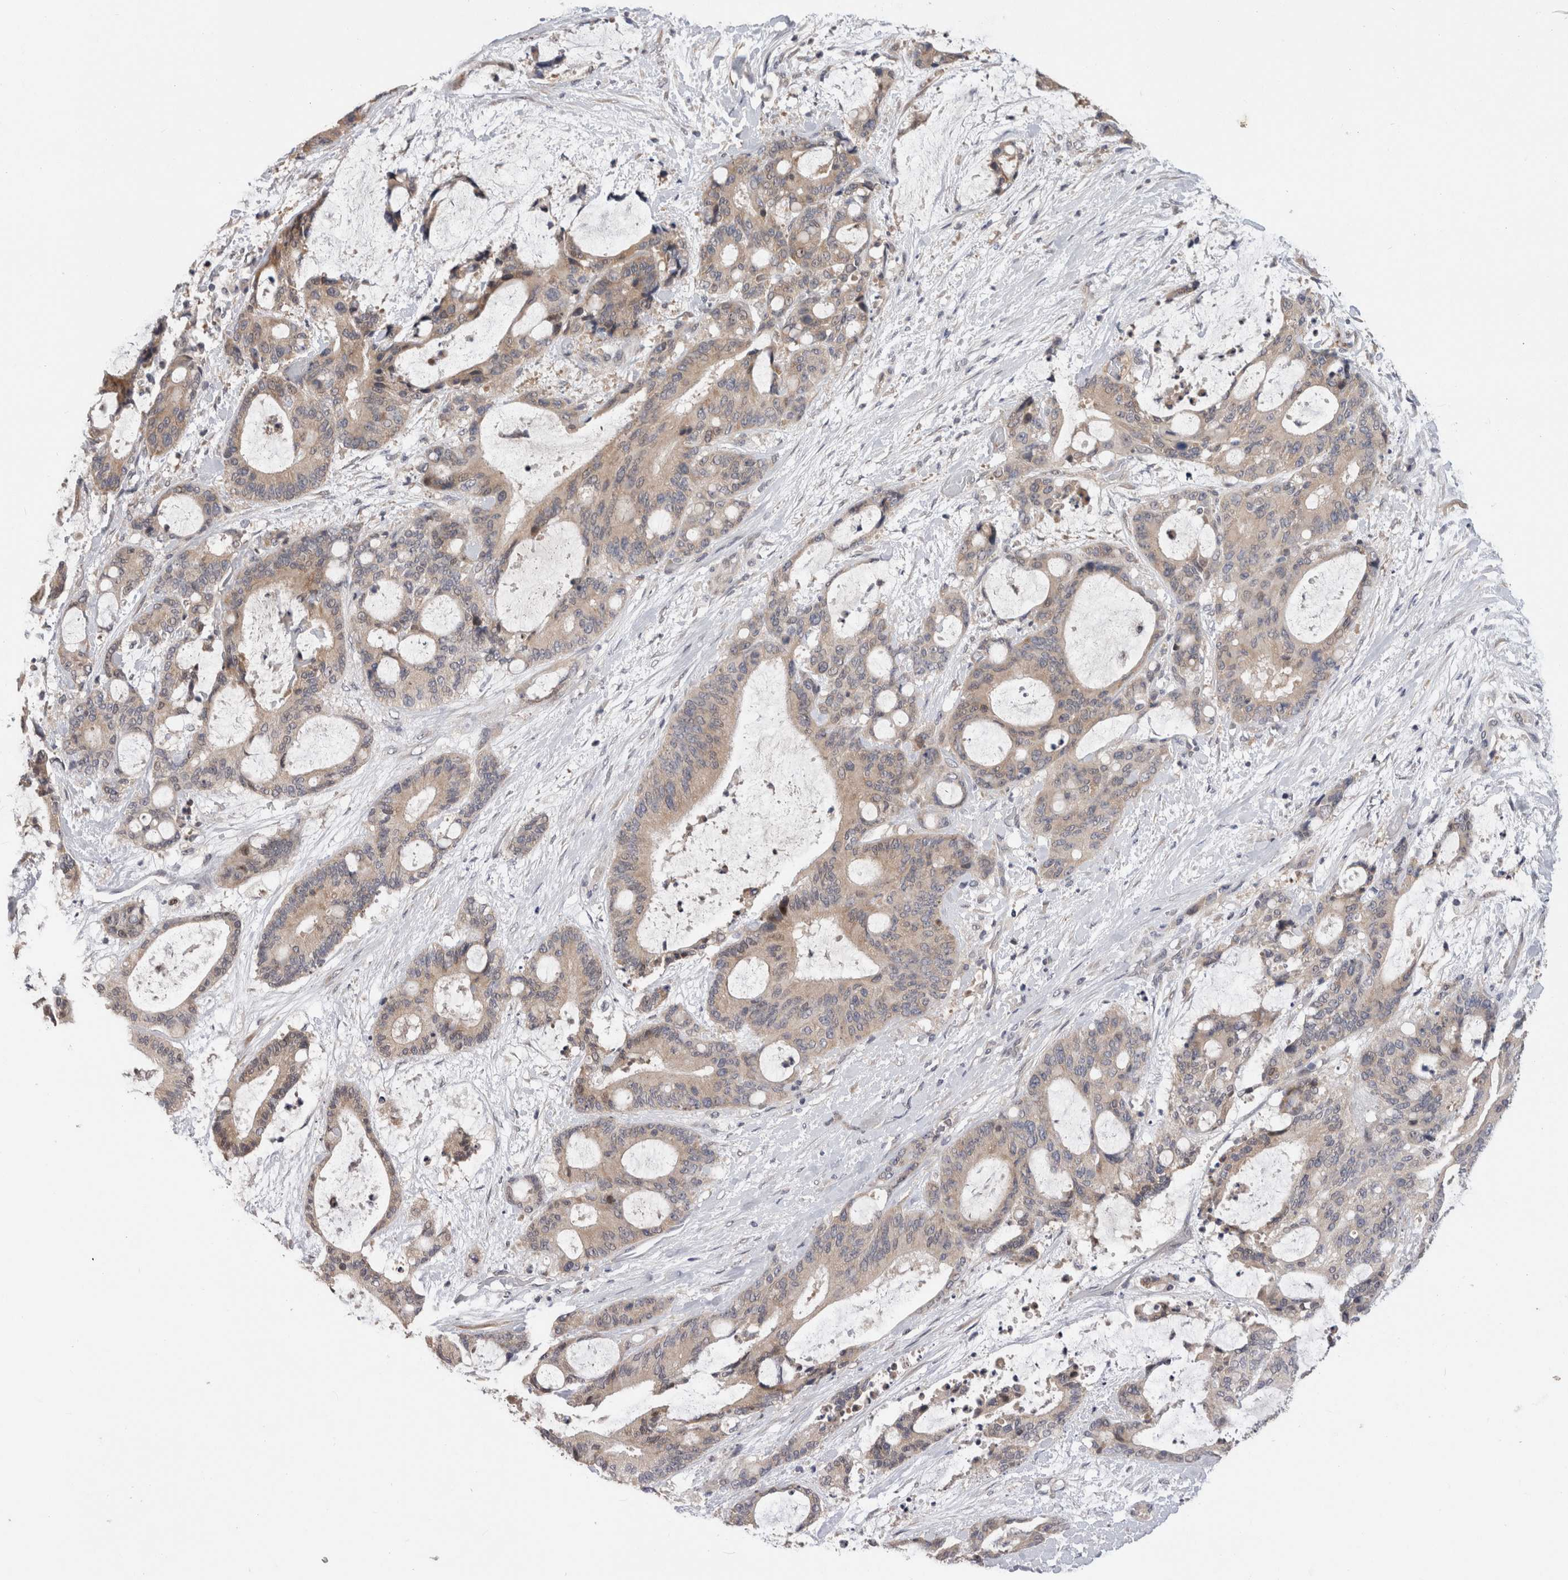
{"staining": {"intensity": "weak", "quantity": ">75%", "location": "cytoplasmic/membranous"}, "tissue": "liver cancer", "cell_type": "Tumor cells", "image_type": "cancer", "snomed": [{"axis": "morphology", "description": "Cholangiocarcinoma"}, {"axis": "topography", "description": "Liver"}], "caption": "This micrograph displays liver cancer (cholangiocarcinoma) stained with immunohistochemistry to label a protein in brown. The cytoplasmic/membranous of tumor cells show weak positivity for the protein. Nuclei are counter-stained blue.", "gene": "CRYBG1", "patient": {"sex": "female", "age": 73}}